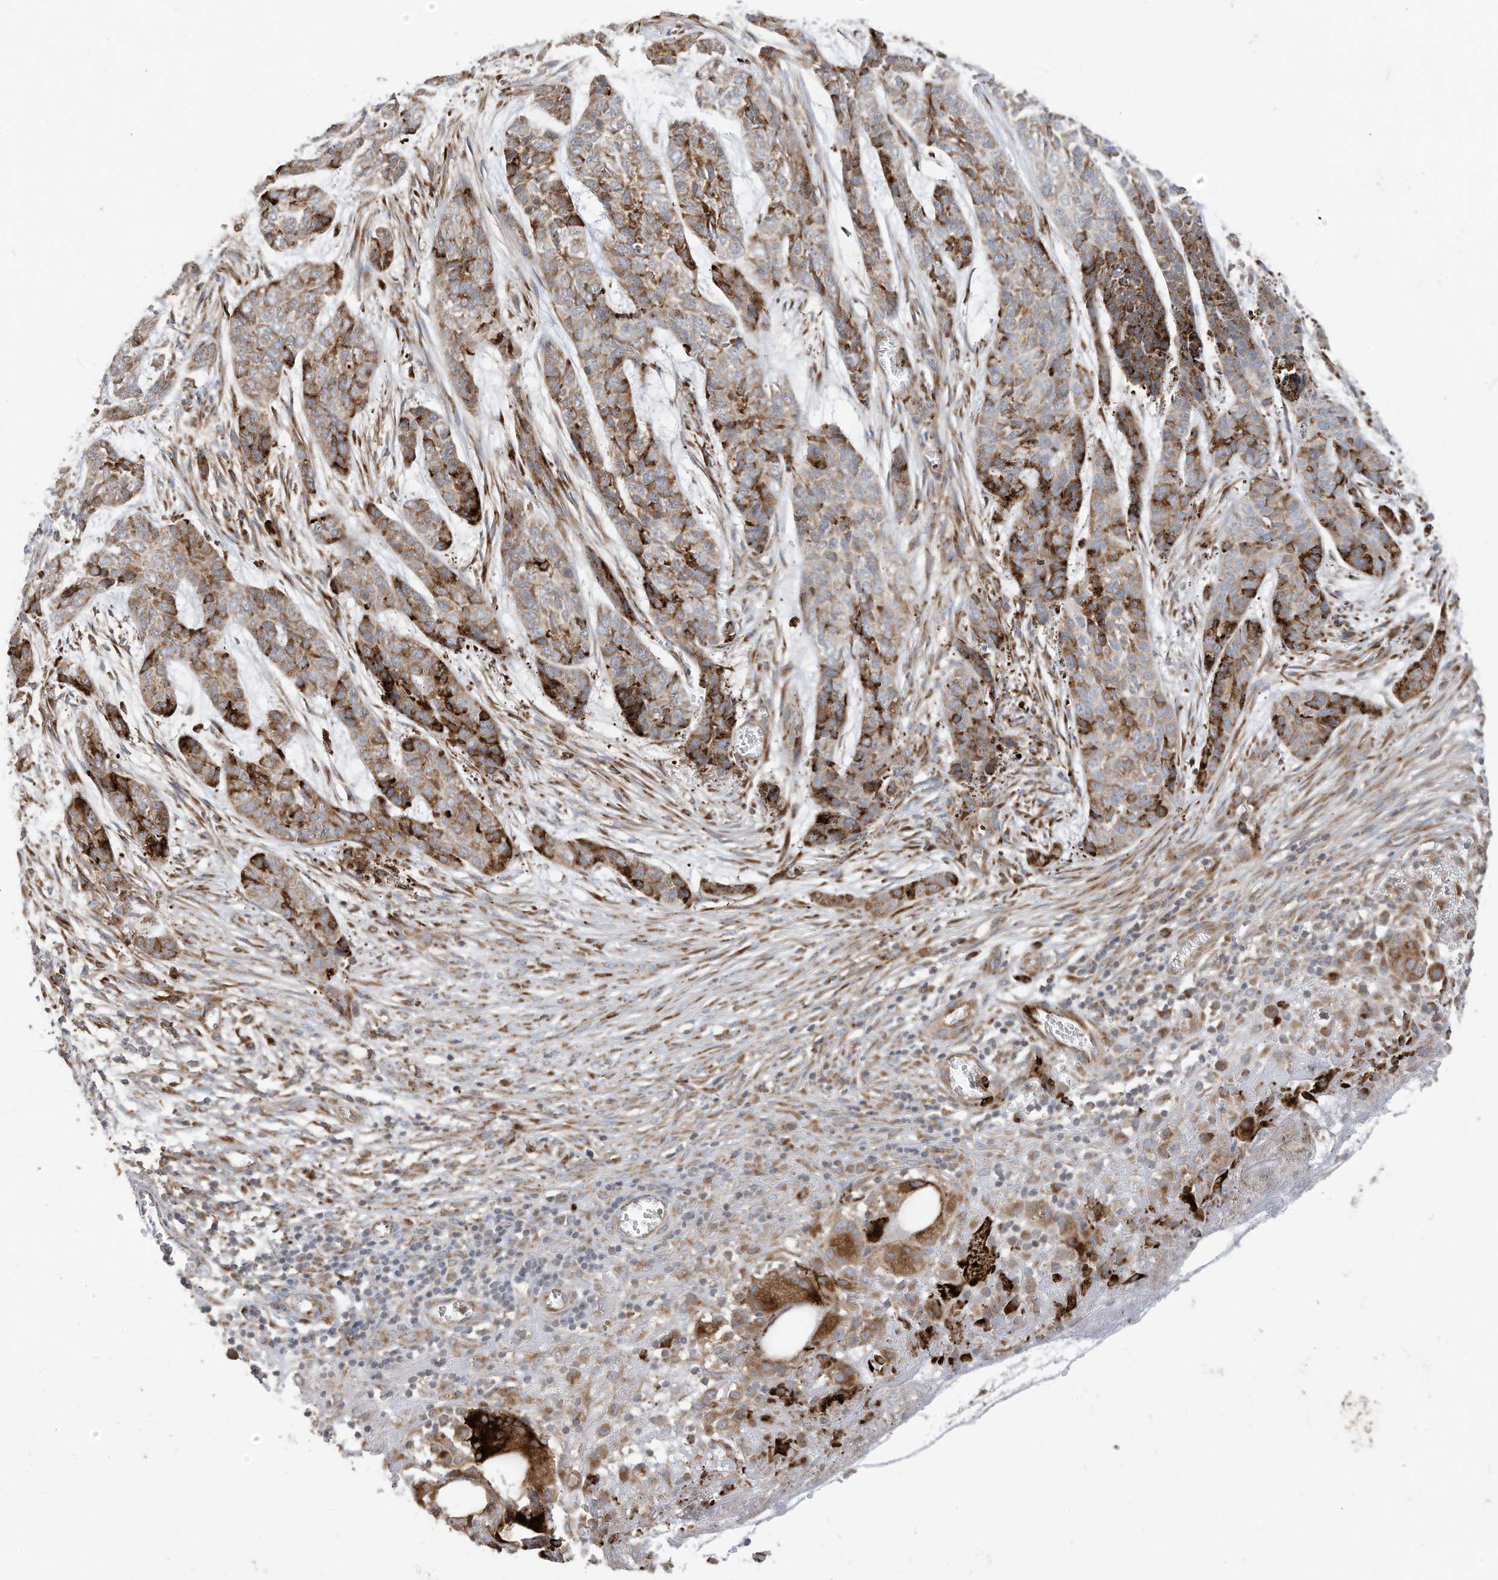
{"staining": {"intensity": "moderate", "quantity": "25%-75%", "location": "cytoplasmic/membranous"}, "tissue": "skin cancer", "cell_type": "Tumor cells", "image_type": "cancer", "snomed": [{"axis": "morphology", "description": "Basal cell carcinoma"}, {"axis": "topography", "description": "Skin"}], "caption": "Immunohistochemical staining of skin cancer demonstrates medium levels of moderate cytoplasmic/membranous protein positivity in approximately 25%-75% of tumor cells.", "gene": "TRNAU1AP", "patient": {"sex": "female", "age": 64}}